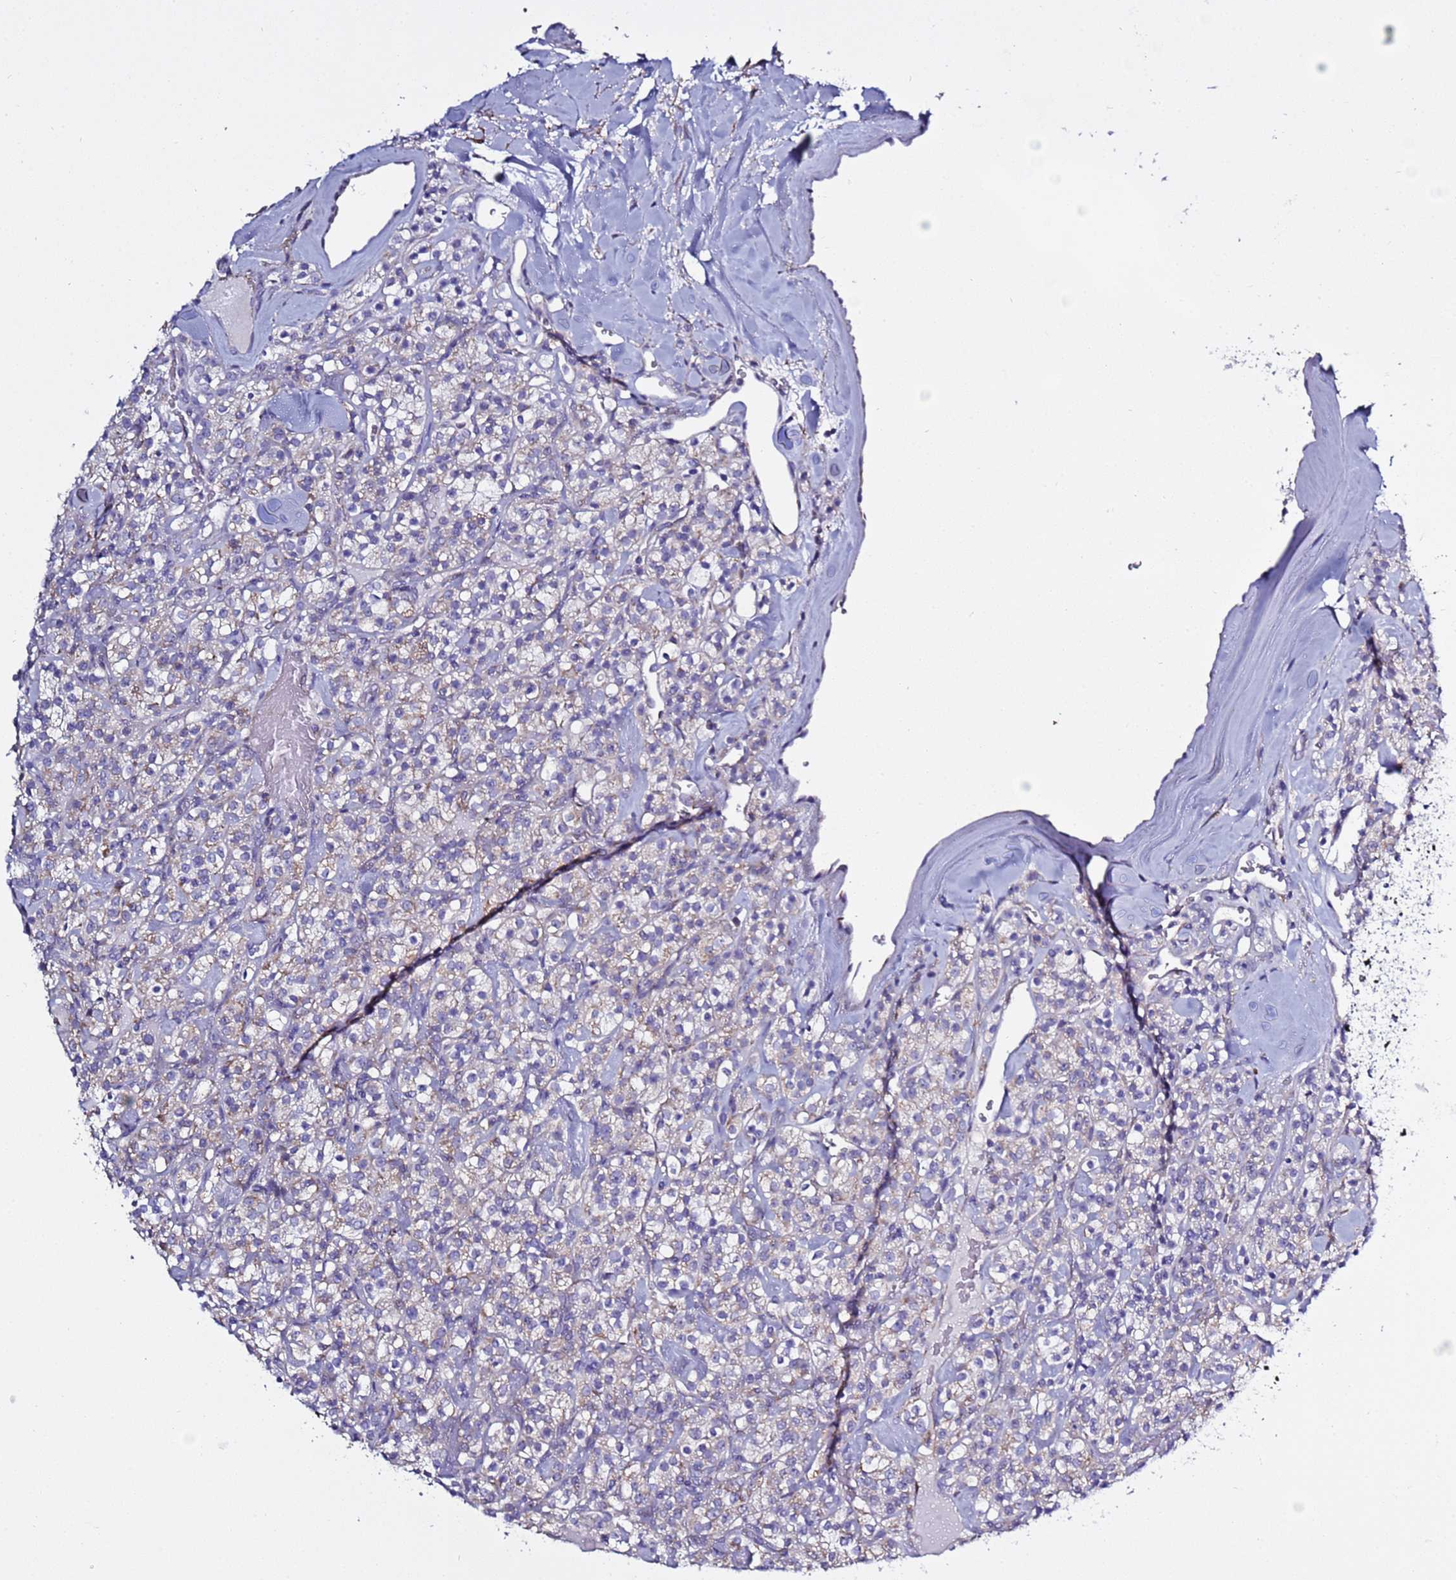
{"staining": {"intensity": "weak", "quantity": "<25%", "location": "cytoplasmic/membranous"}, "tissue": "renal cancer", "cell_type": "Tumor cells", "image_type": "cancer", "snomed": [{"axis": "morphology", "description": "Adenocarcinoma, NOS"}, {"axis": "topography", "description": "Kidney"}], "caption": "IHC image of renal adenocarcinoma stained for a protein (brown), which exhibits no positivity in tumor cells.", "gene": "ABHD17B", "patient": {"sex": "male", "age": 77}}